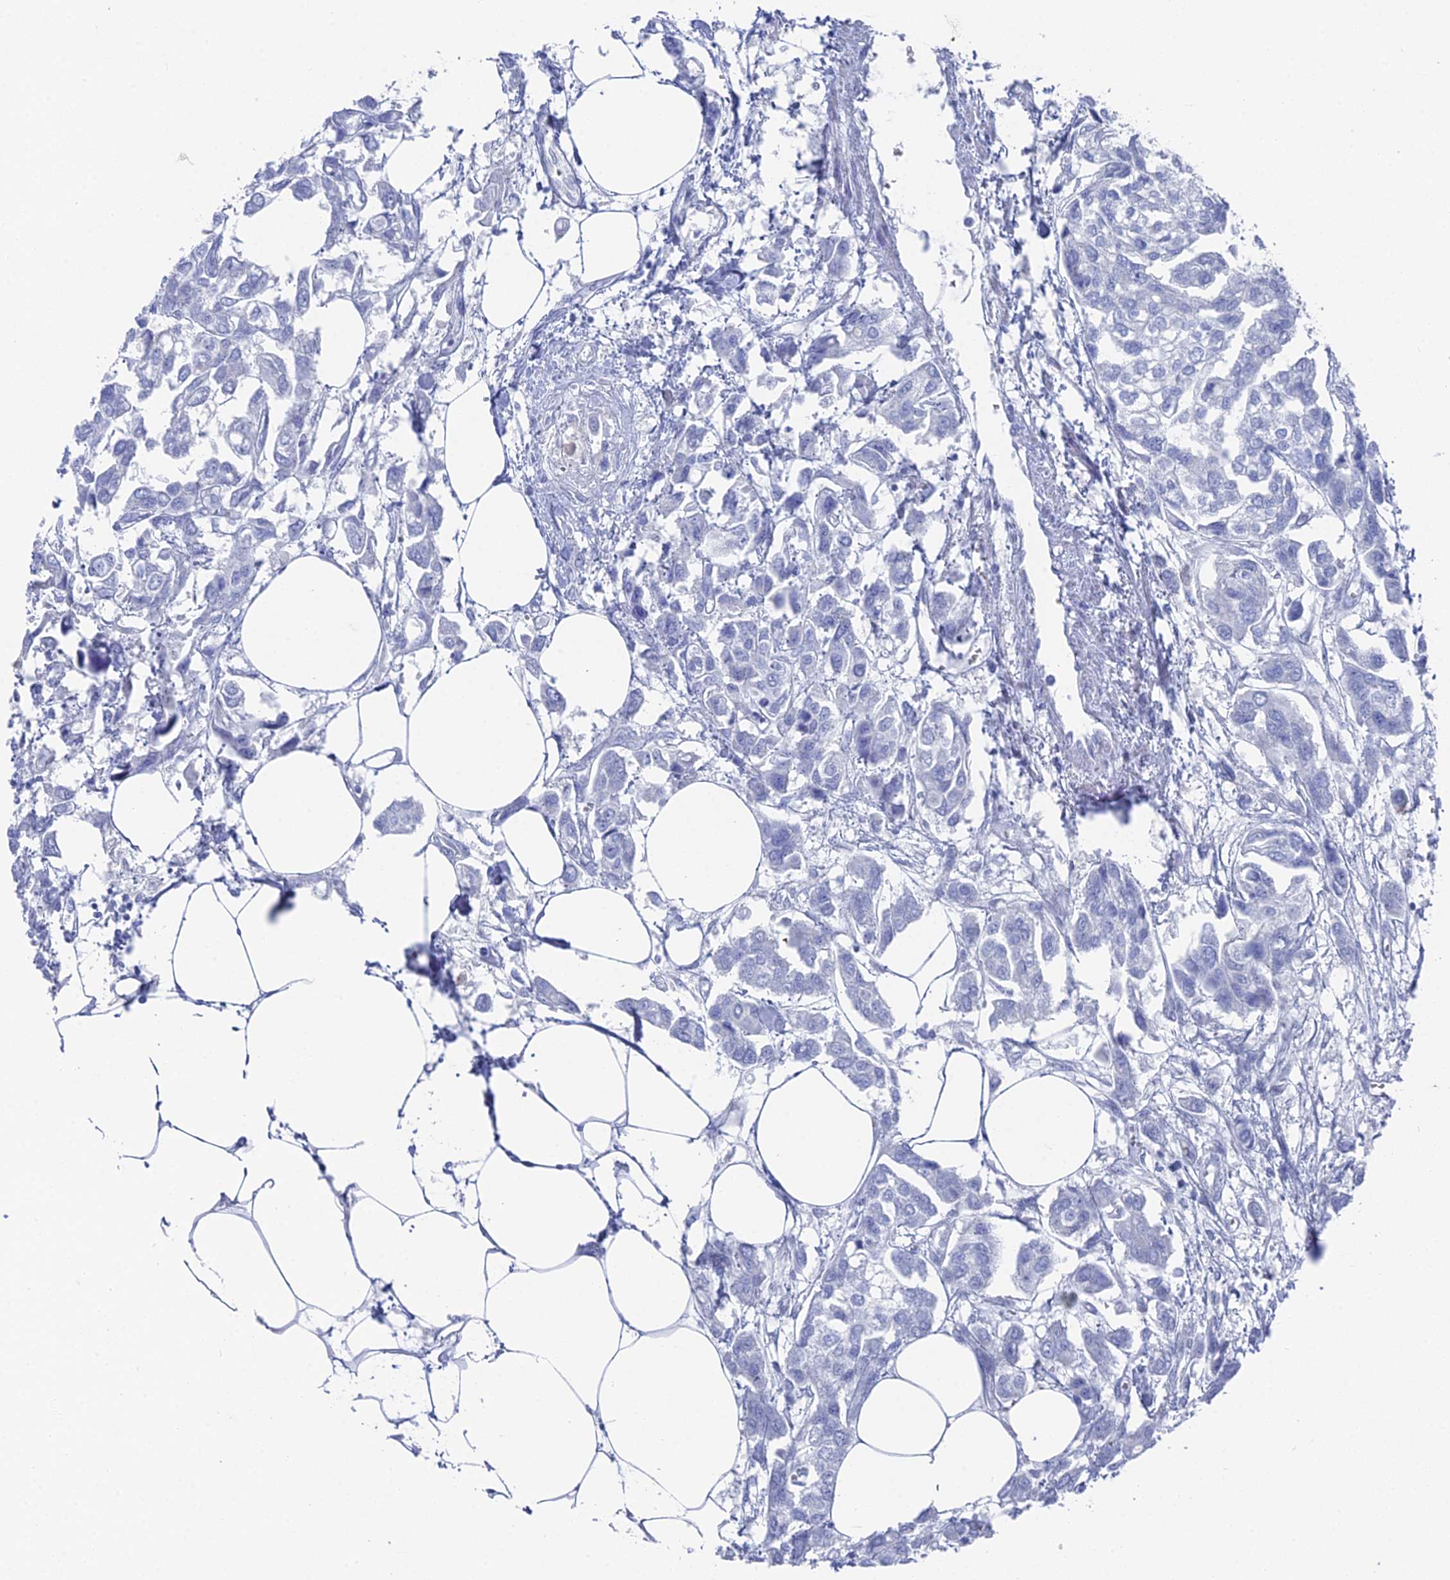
{"staining": {"intensity": "negative", "quantity": "none", "location": "none"}, "tissue": "urothelial cancer", "cell_type": "Tumor cells", "image_type": "cancer", "snomed": [{"axis": "morphology", "description": "Urothelial carcinoma, High grade"}, {"axis": "topography", "description": "Urinary bladder"}], "caption": "Immunohistochemistry (IHC) of human urothelial cancer displays no staining in tumor cells.", "gene": "ENPP3", "patient": {"sex": "male", "age": 67}}